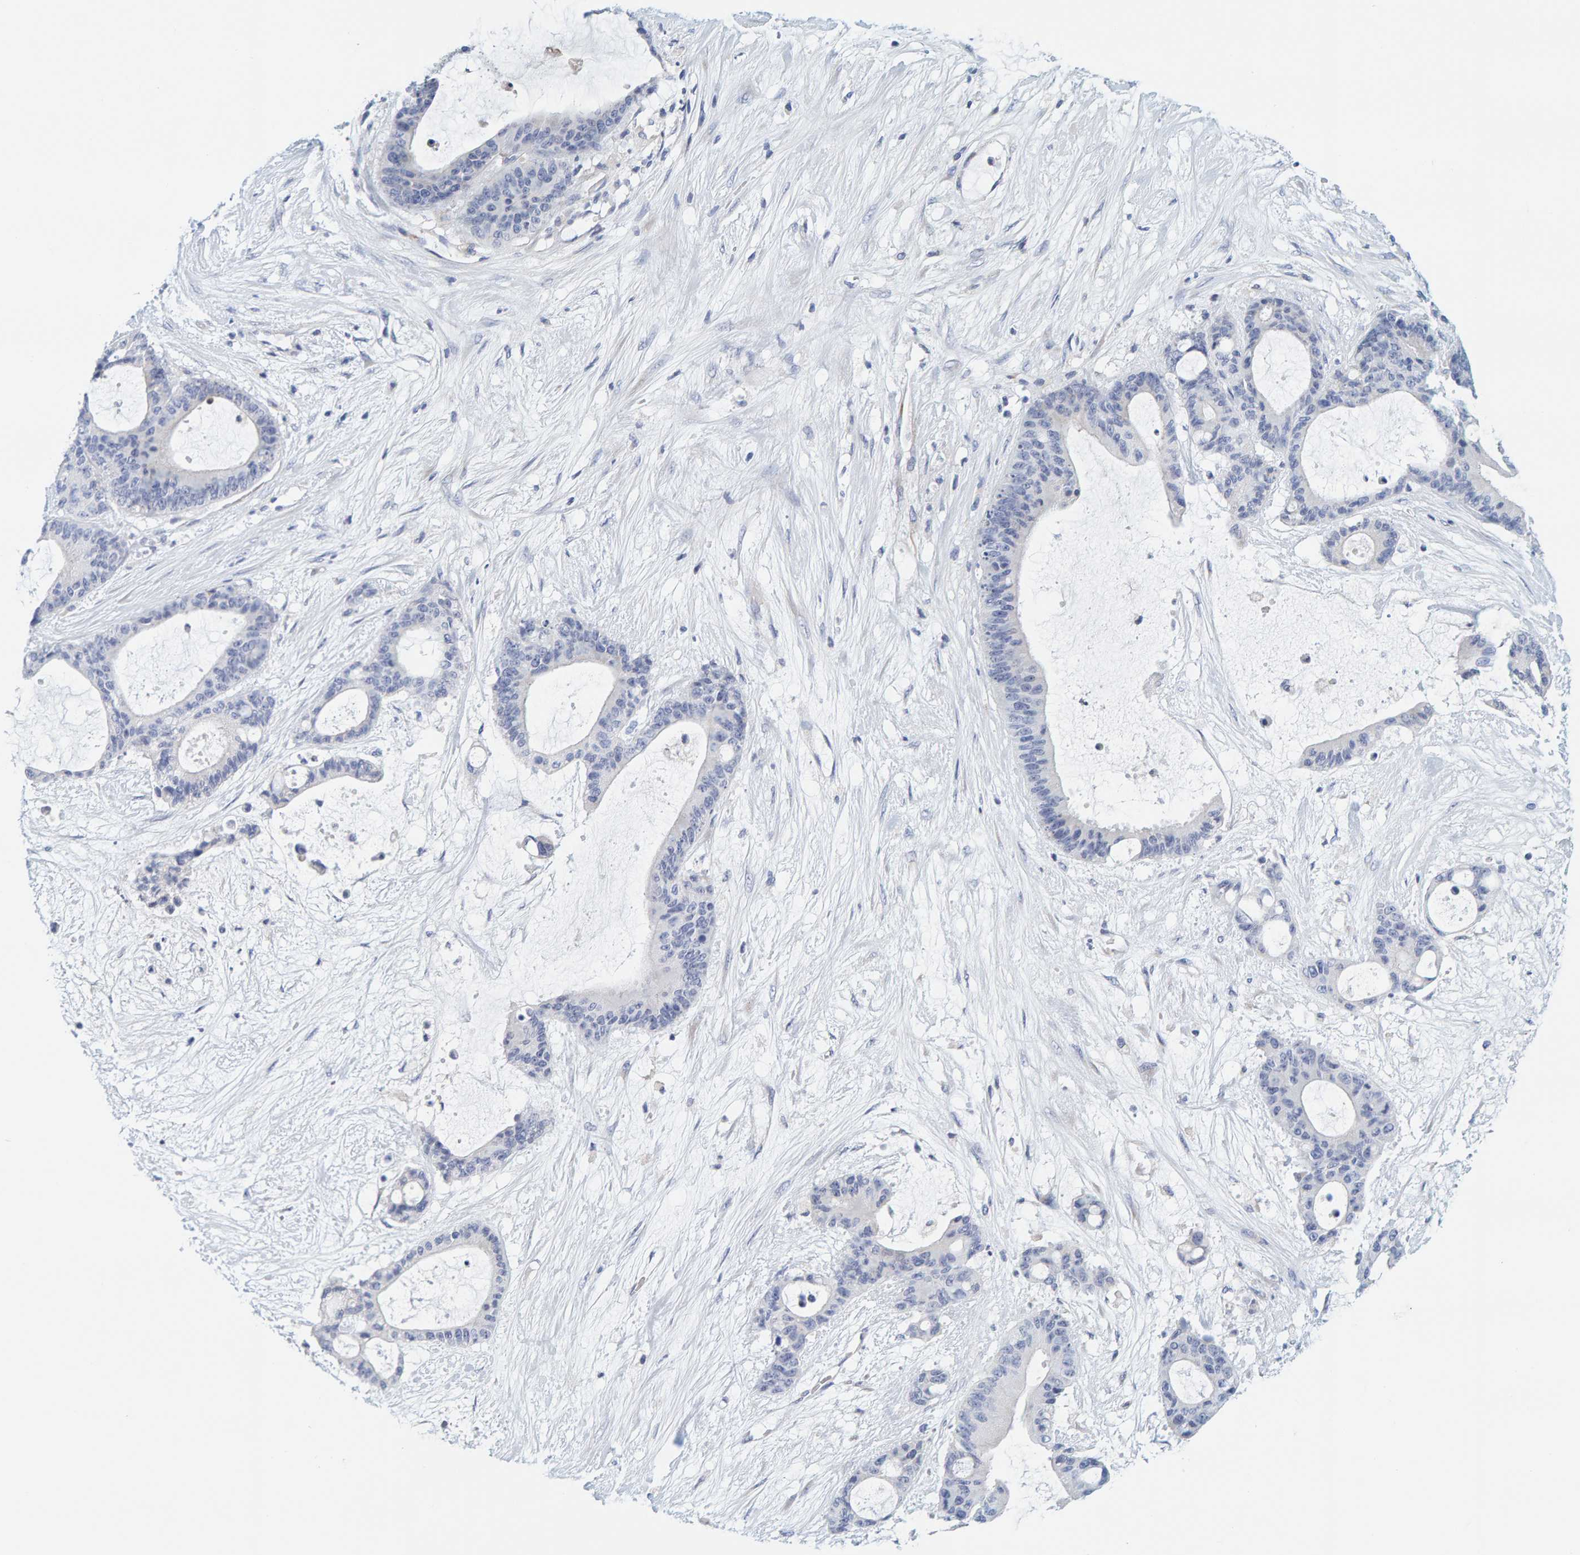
{"staining": {"intensity": "negative", "quantity": "none", "location": "none"}, "tissue": "liver cancer", "cell_type": "Tumor cells", "image_type": "cancer", "snomed": [{"axis": "morphology", "description": "Cholangiocarcinoma"}, {"axis": "topography", "description": "Liver"}], "caption": "Tumor cells show no significant protein positivity in liver cancer (cholangiocarcinoma).", "gene": "MOG", "patient": {"sex": "female", "age": 73}}